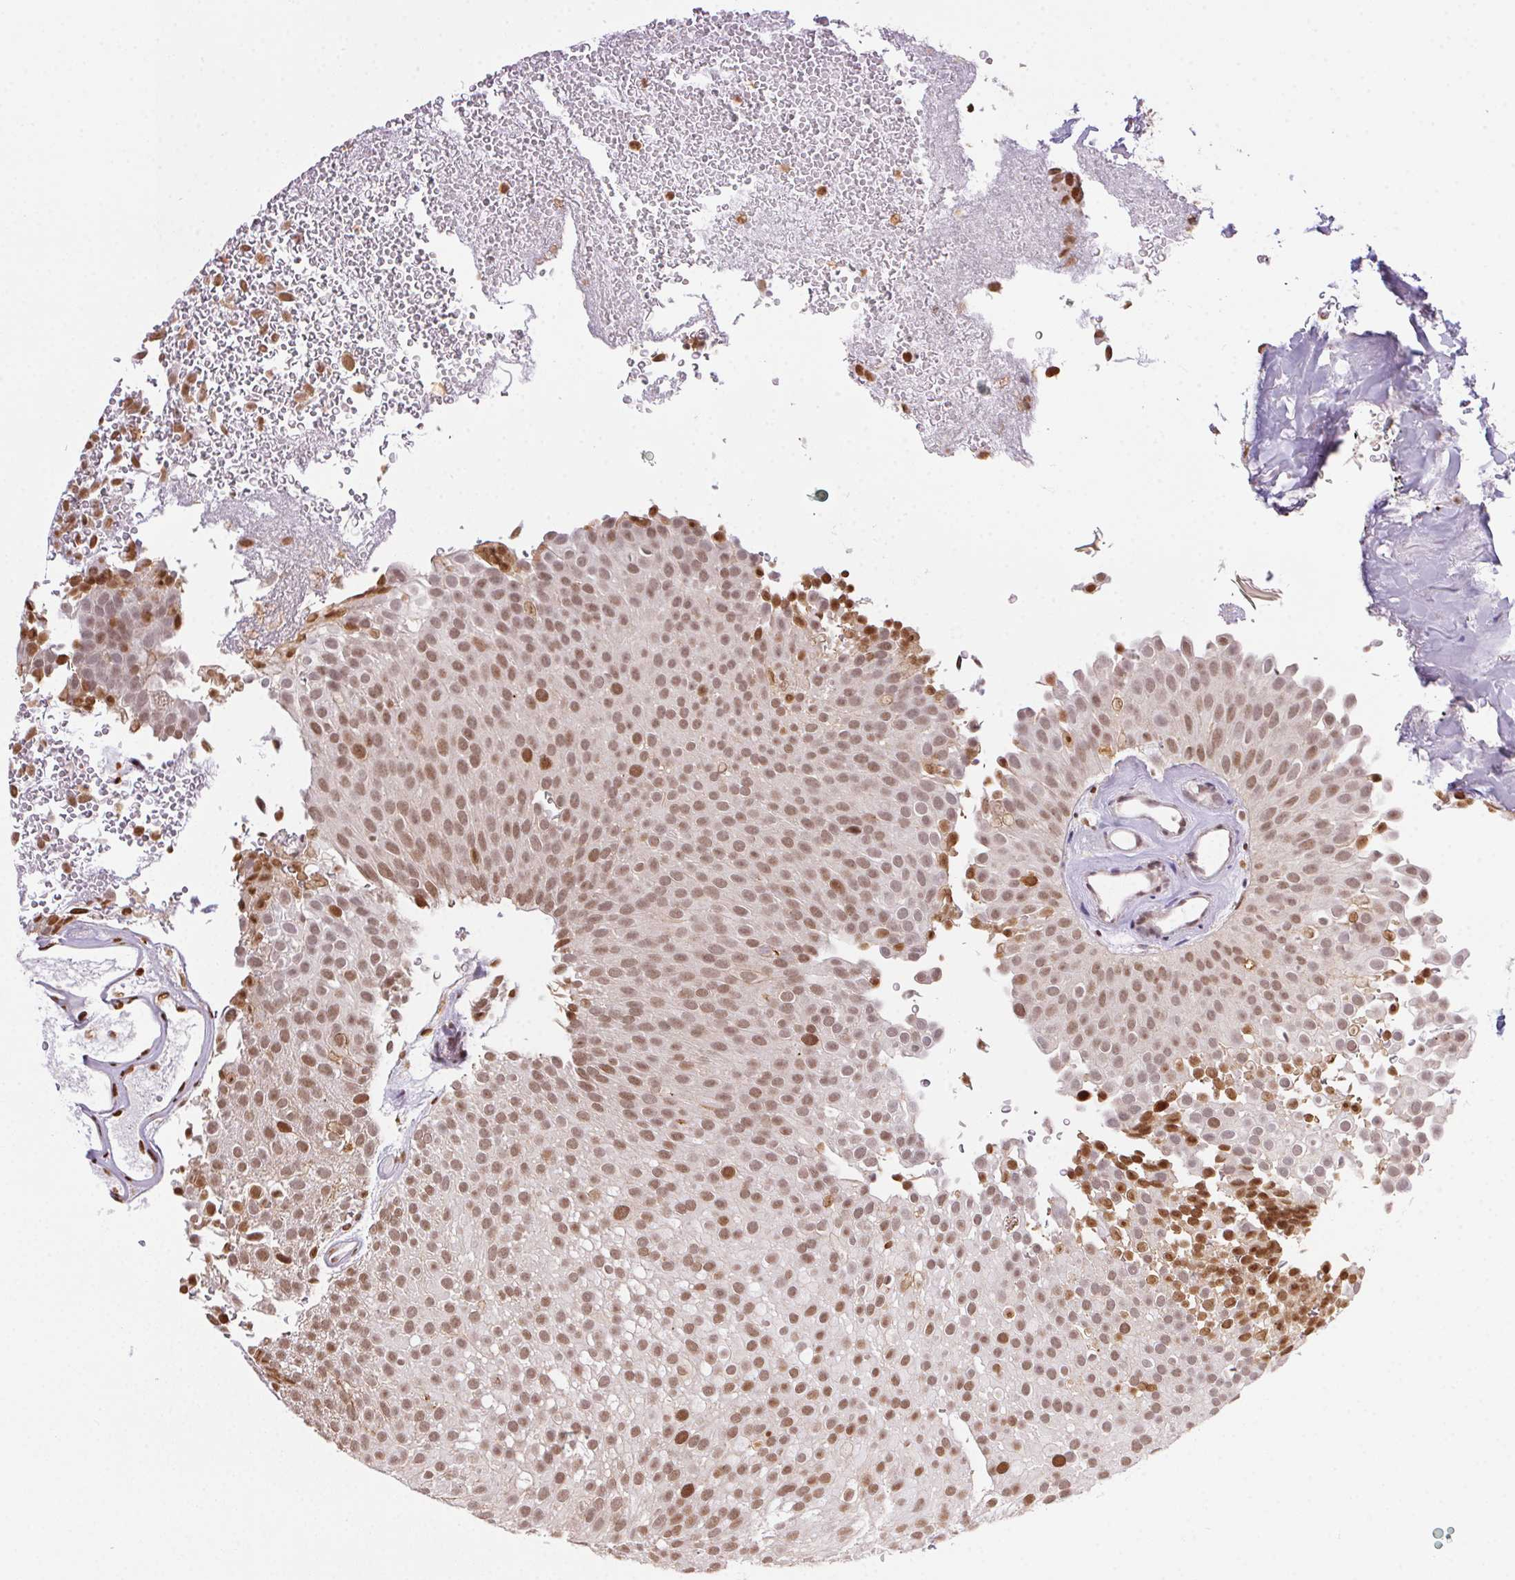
{"staining": {"intensity": "moderate", "quantity": ">75%", "location": "nuclear"}, "tissue": "urothelial cancer", "cell_type": "Tumor cells", "image_type": "cancer", "snomed": [{"axis": "morphology", "description": "Urothelial carcinoma, Low grade"}, {"axis": "topography", "description": "Urinary bladder"}], "caption": "Brown immunohistochemical staining in human urothelial cancer displays moderate nuclear staining in about >75% of tumor cells. (Stains: DAB (3,3'-diaminobenzidine) in brown, nuclei in blue, Microscopy: brightfield microscopy at high magnification).", "gene": "NFE2L1", "patient": {"sex": "male", "age": 78}}